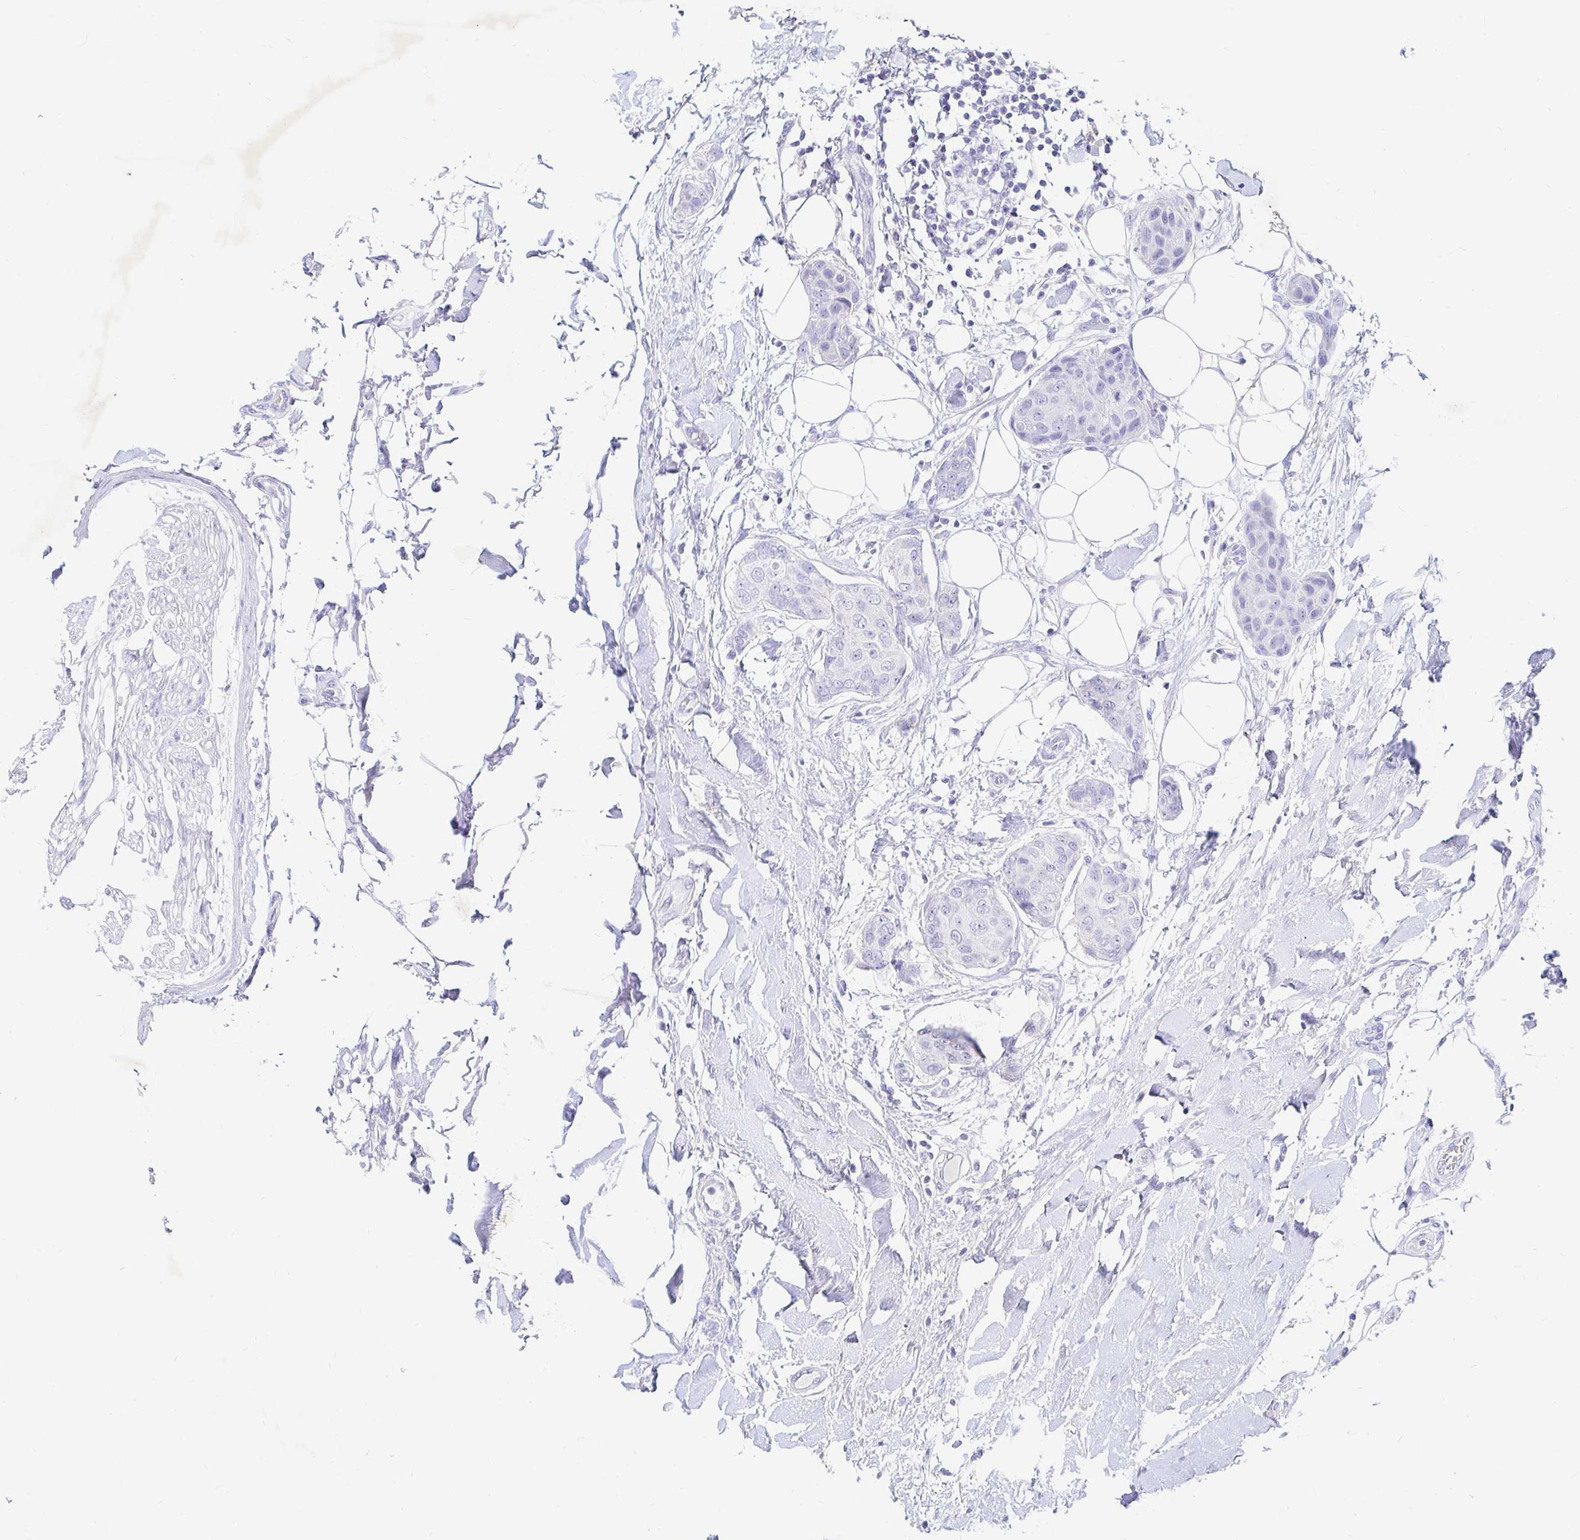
{"staining": {"intensity": "negative", "quantity": "none", "location": "none"}, "tissue": "breast cancer", "cell_type": "Tumor cells", "image_type": "cancer", "snomed": [{"axis": "morphology", "description": "Duct carcinoma"}, {"axis": "topography", "description": "Breast"}, {"axis": "topography", "description": "Lymph node"}], "caption": "Immunohistochemistry micrograph of neoplastic tissue: breast cancer stained with DAB (3,3'-diaminobenzidine) exhibits no significant protein positivity in tumor cells.", "gene": "NR2E1", "patient": {"sex": "female", "age": 80}}